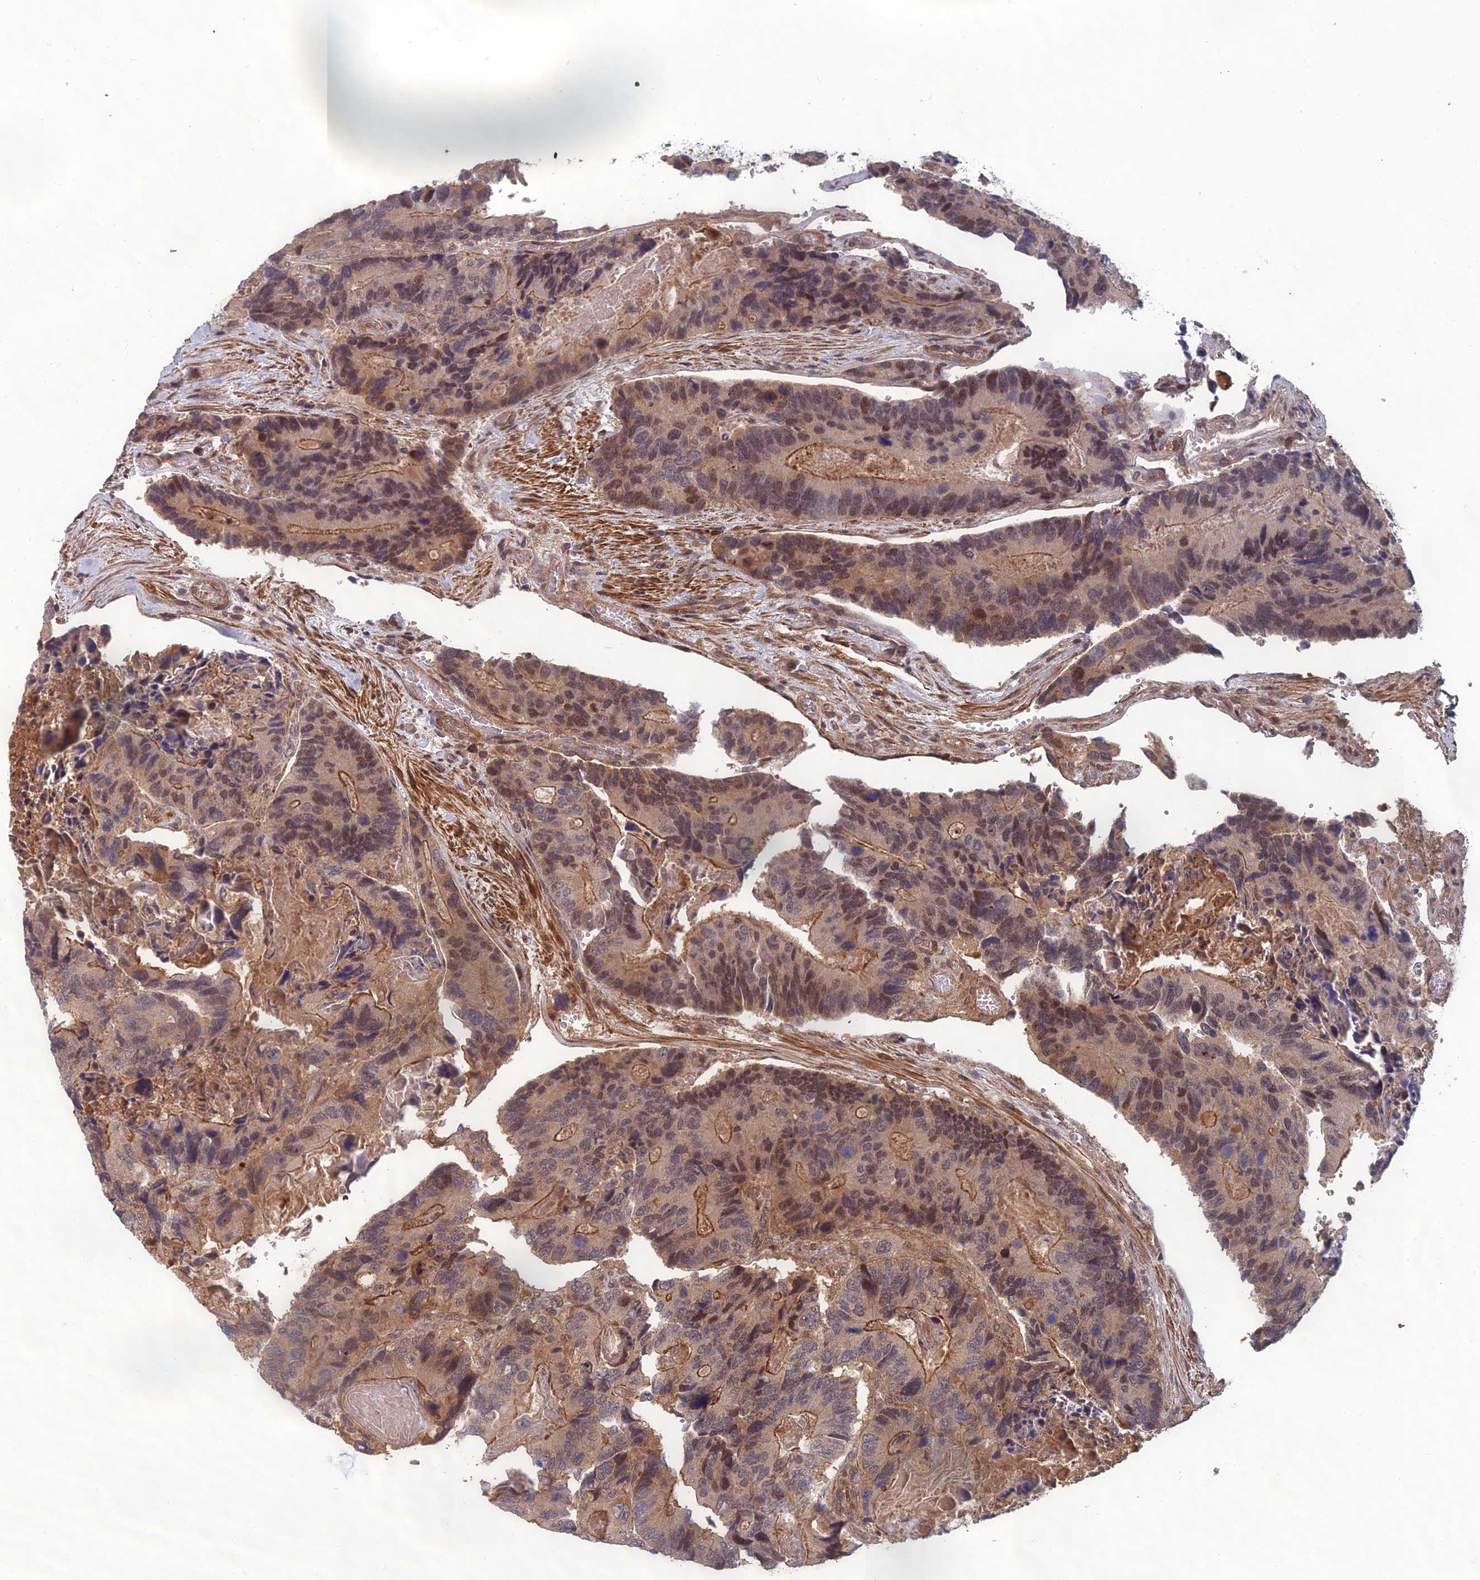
{"staining": {"intensity": "moderate", "quantity": "25%-75%", "location": "cytoplasmic/membranous,nuclear"}, "tissue": "colorectal cancer", "cell_type": "Tumor cells", "image_type": "cancer", "snomed": [{"axis": "morphology", "description": "Adenocarcinoma, NOS"}, {"axis": "topography", "description": "Colon"}], "caption": "There is medium levels of moderate cytoplasmic/membranous and nuclear expression in tumor cells of colorectal adenocarcinoma, as demonstrated by immunohistochemical staining (brown color).", "gene": "CCDC183", "patient": {"sex": "male", "age": 84}}